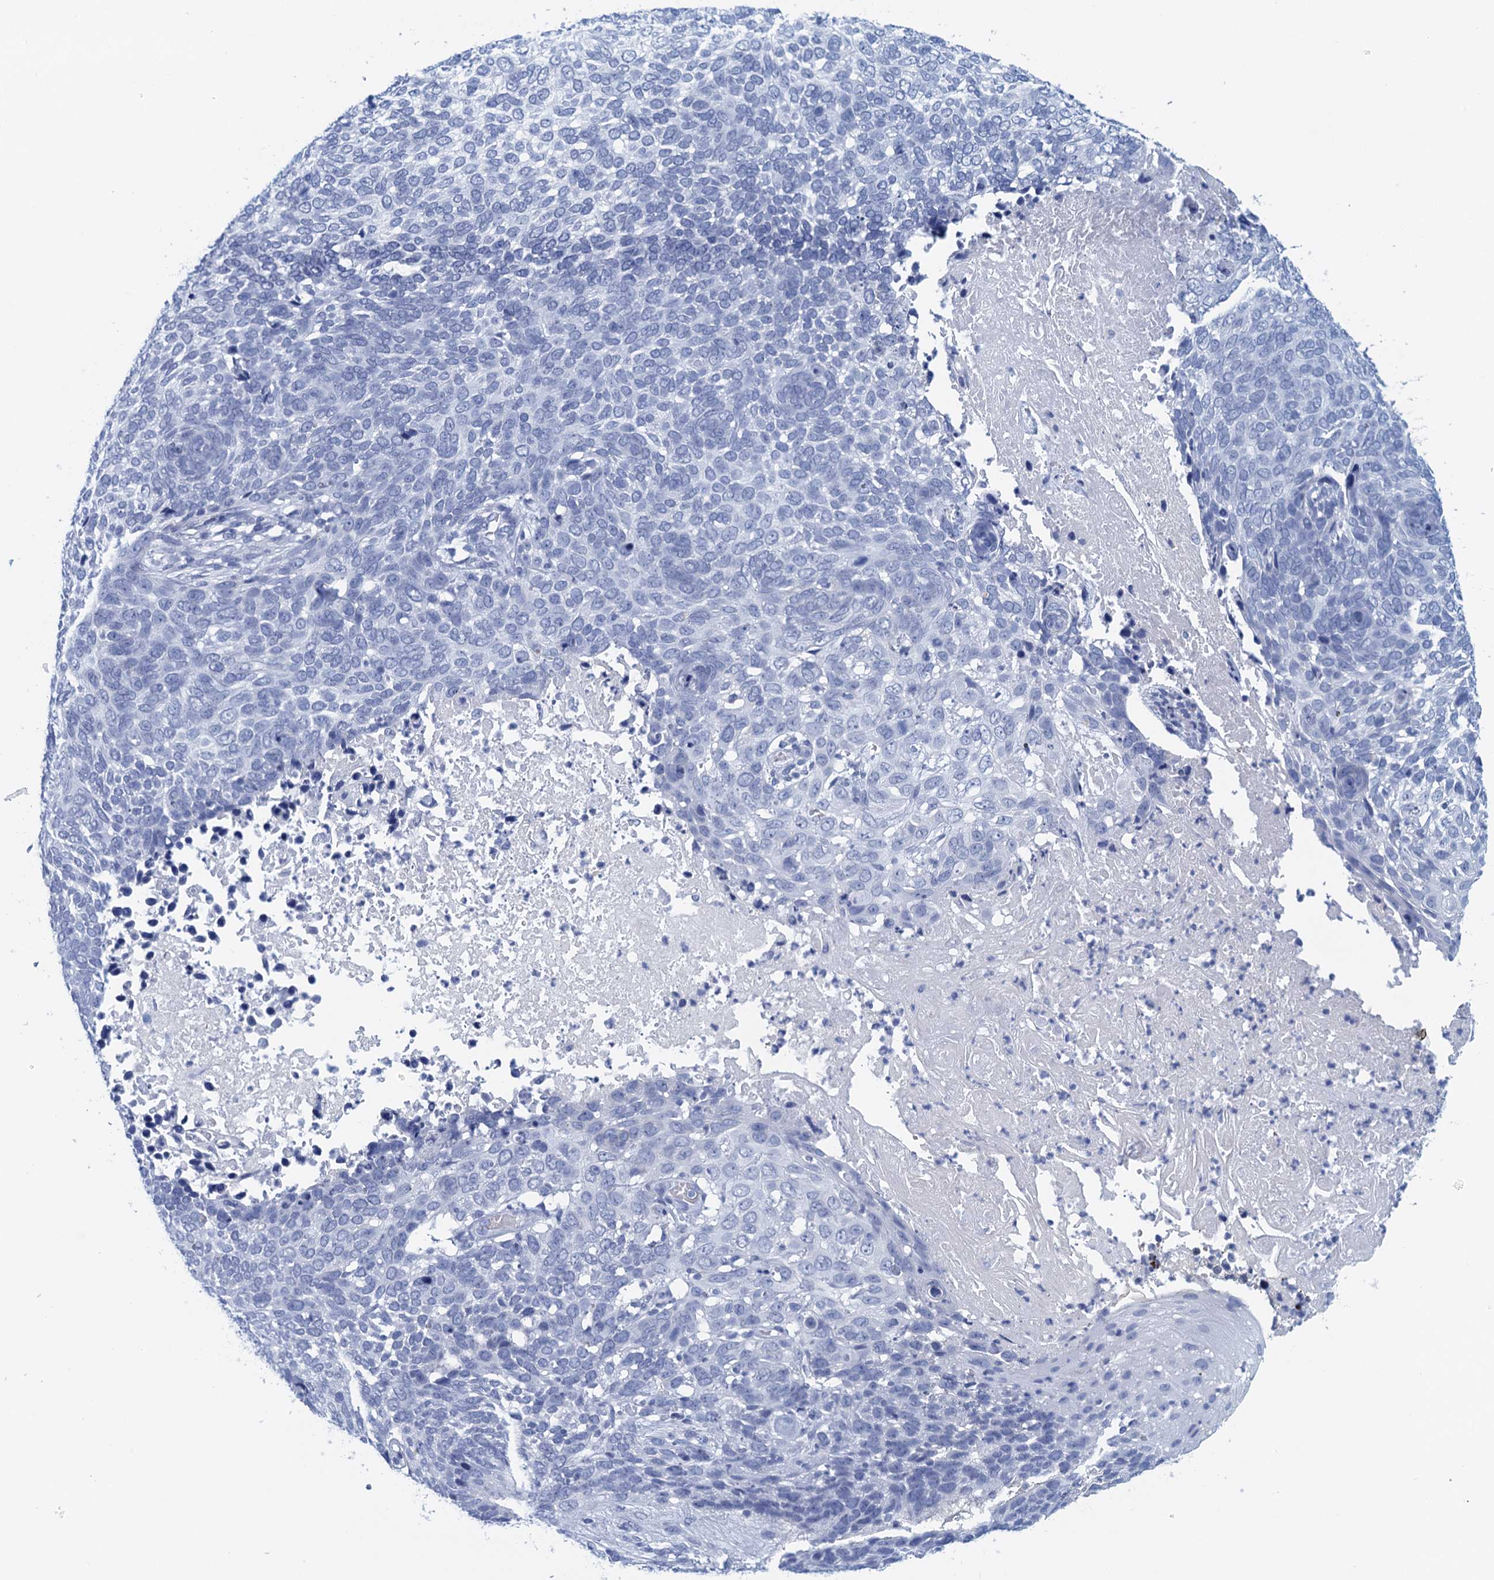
{"staining": {"intensity": "negative", "quantity": "none", "location": "none"}, "tissue": "skin cancer", "cell_type": "Tumor cells", "image_type": "cancer", "snomed": [{"axis": "morphology", "description": "Basal cell carcinoma"}, {"axis": "topography", "description": "Skin"}], "caption": "Micrograph shows no significant protein positivity in tumor cells of skin cancer.", "gene": "CYP51A1", "patient": {"sex": "female", "age": 64}}